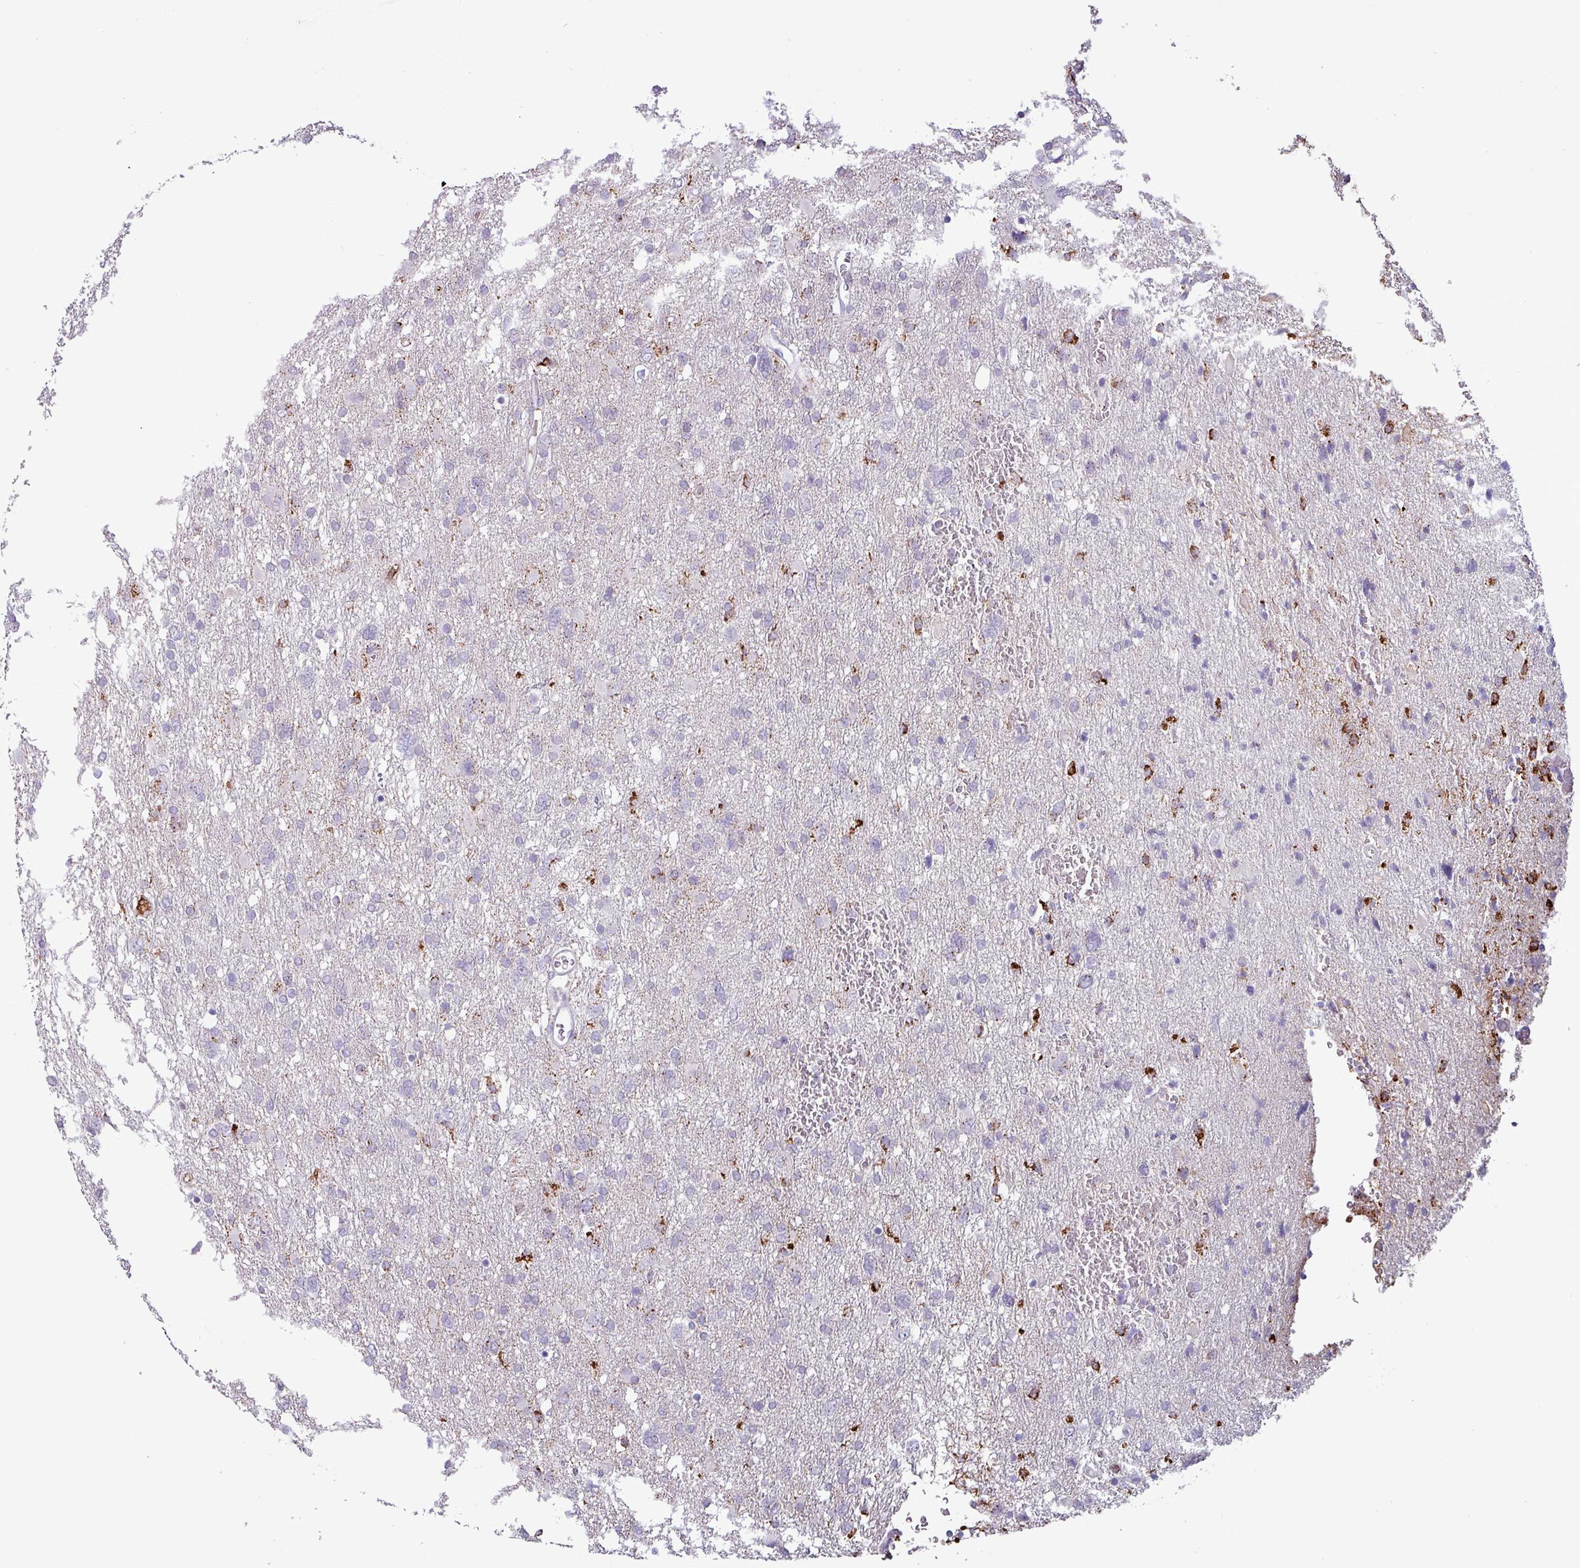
{"staining": {"intensity": "moderate", "quantity": "<25%", "location": "cytoplasmic/membranous"}, "tissue": "glioma", "cell_type": "Tumor cells", "image_type": "cancer", "snomed": [{"axis": "morphology", "description": "Glioma, malignant, High grade"}, {"axis": "topography", "description": "Brain"}], "caption": "Immunohistochemical staining of human malignant glioma (high-grade) shows low levels of moderate cytoplasmic/membranous protein positivity in about <25% of tumor cells. (IHC, brightfield microscopy, high magnification).", "gene": "PLIN2", "patient": {"sex": "male", "age": 61}}